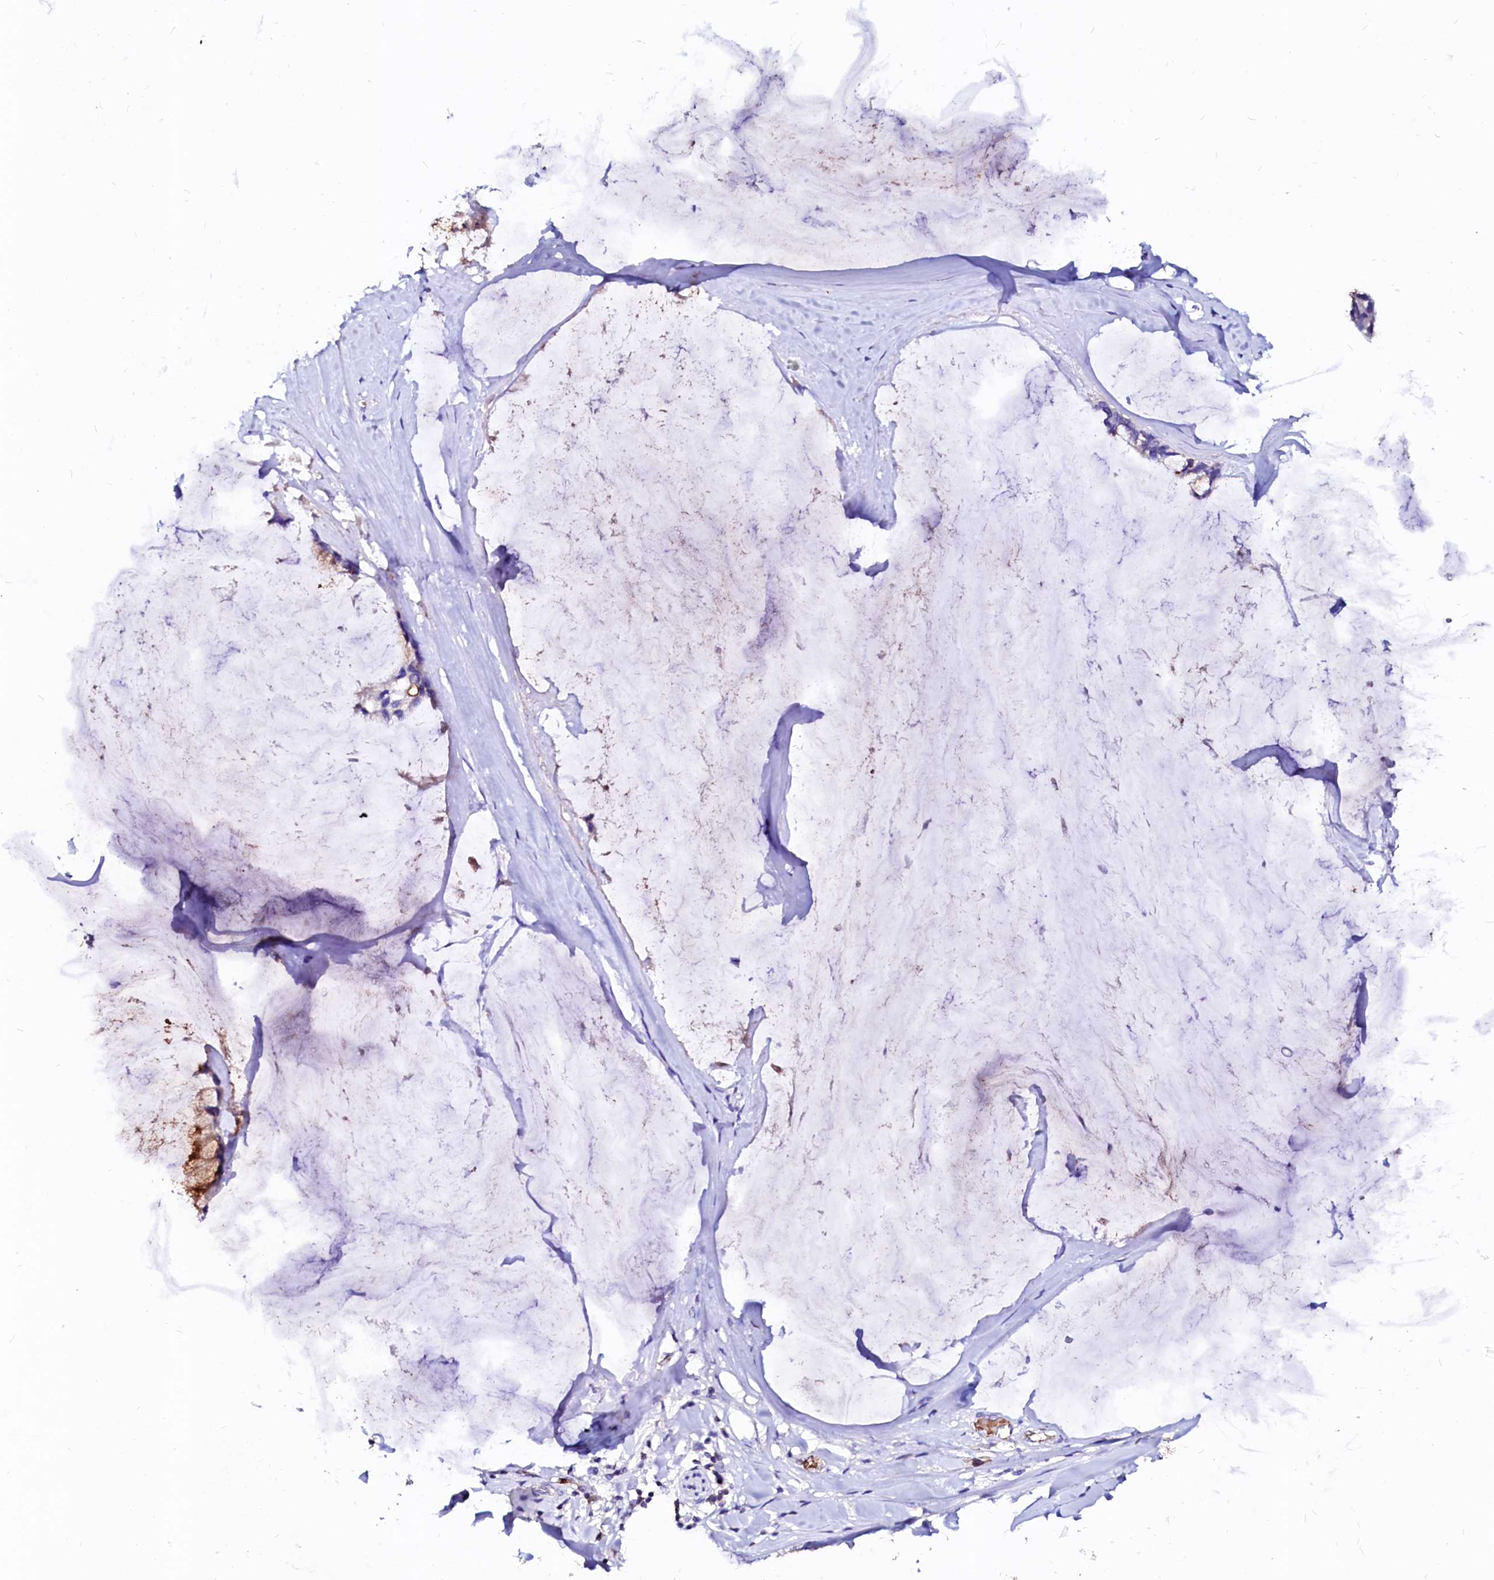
{"staining": {"intensity": "weak", "quantity": "<25%", "location": "cytoplasmic/membranous"}, "tissue": "ovarian cancer", "cell_type": "Tumor cells", "image_type": "cancer", "snomed": [{"axis": "morphology", "description": "Cystadenocarcinoma, mucinous, NOS"}, {"axis": "topography", "description": "Ovary"}], "caption": "IHC micrograph of human mucinous cystadenocarcinoma (ovarian) stained for a protein (brown), which shows no positivity in tumor cells.", "gene": "RAB27A", "patient": {"sex": "female", "age": 39}}